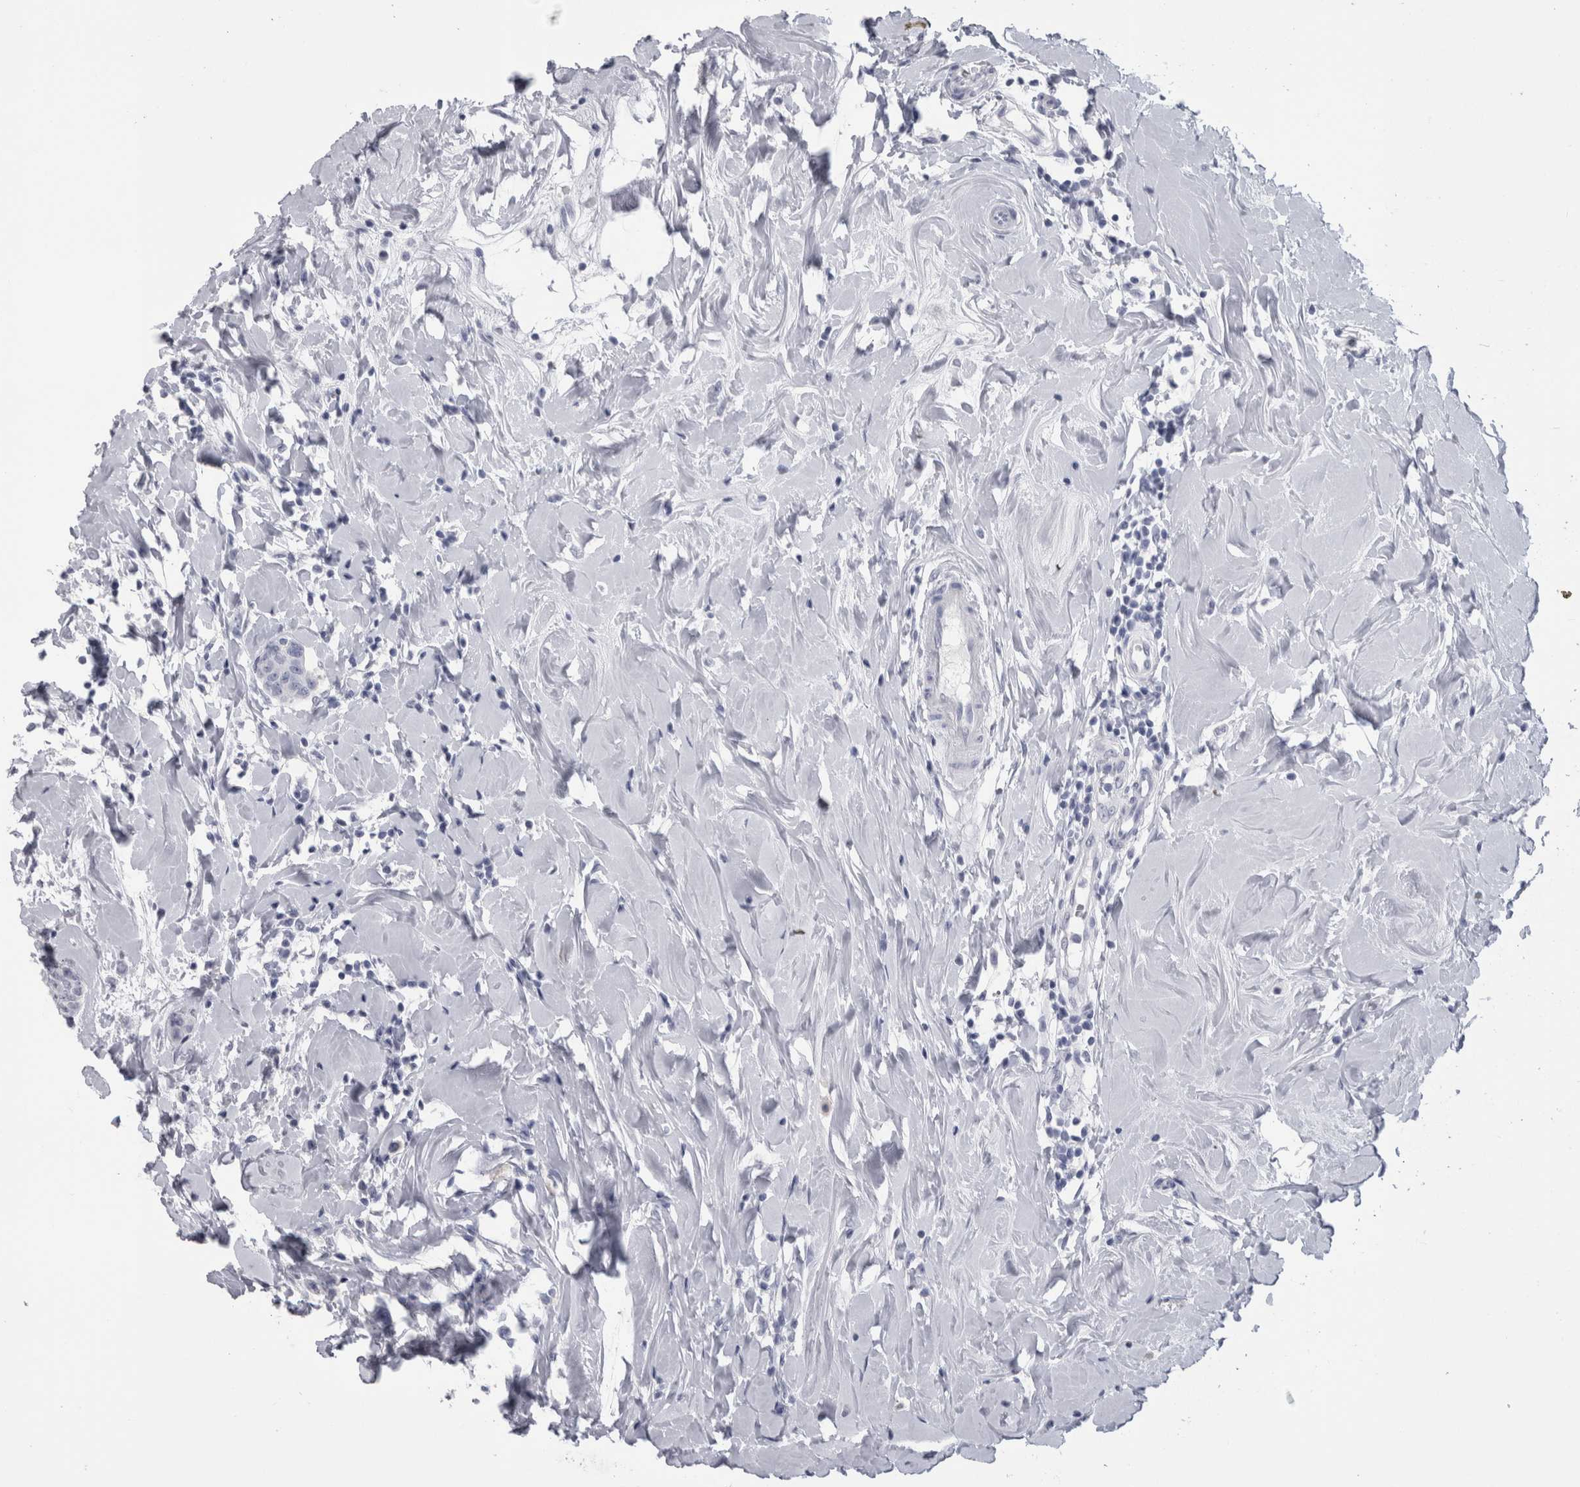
{"staining": {"intensity": "negative", "quantity": "none", "location": "none"}, "tissue": "breast cancer", "cell_type": "Tumor cells", "image_type": "cancer", "snomed": [{"axis": "morphology", "description": "Normal tissue, NOS"}, {"axis": "morphology", "description": "Duct carcinoma"}, {"axis": "topography", "description": "Breast"}], "caption": "Immunohistochemical staining of human breast cancer (invasive ductal carcinoma) displays no significant expression in tumor cells. (DAB (3,3'-diaminobenzidine) IHC, high magnification).", "gene": "PTH", "patient": {"sex": "female", "age": 40}}